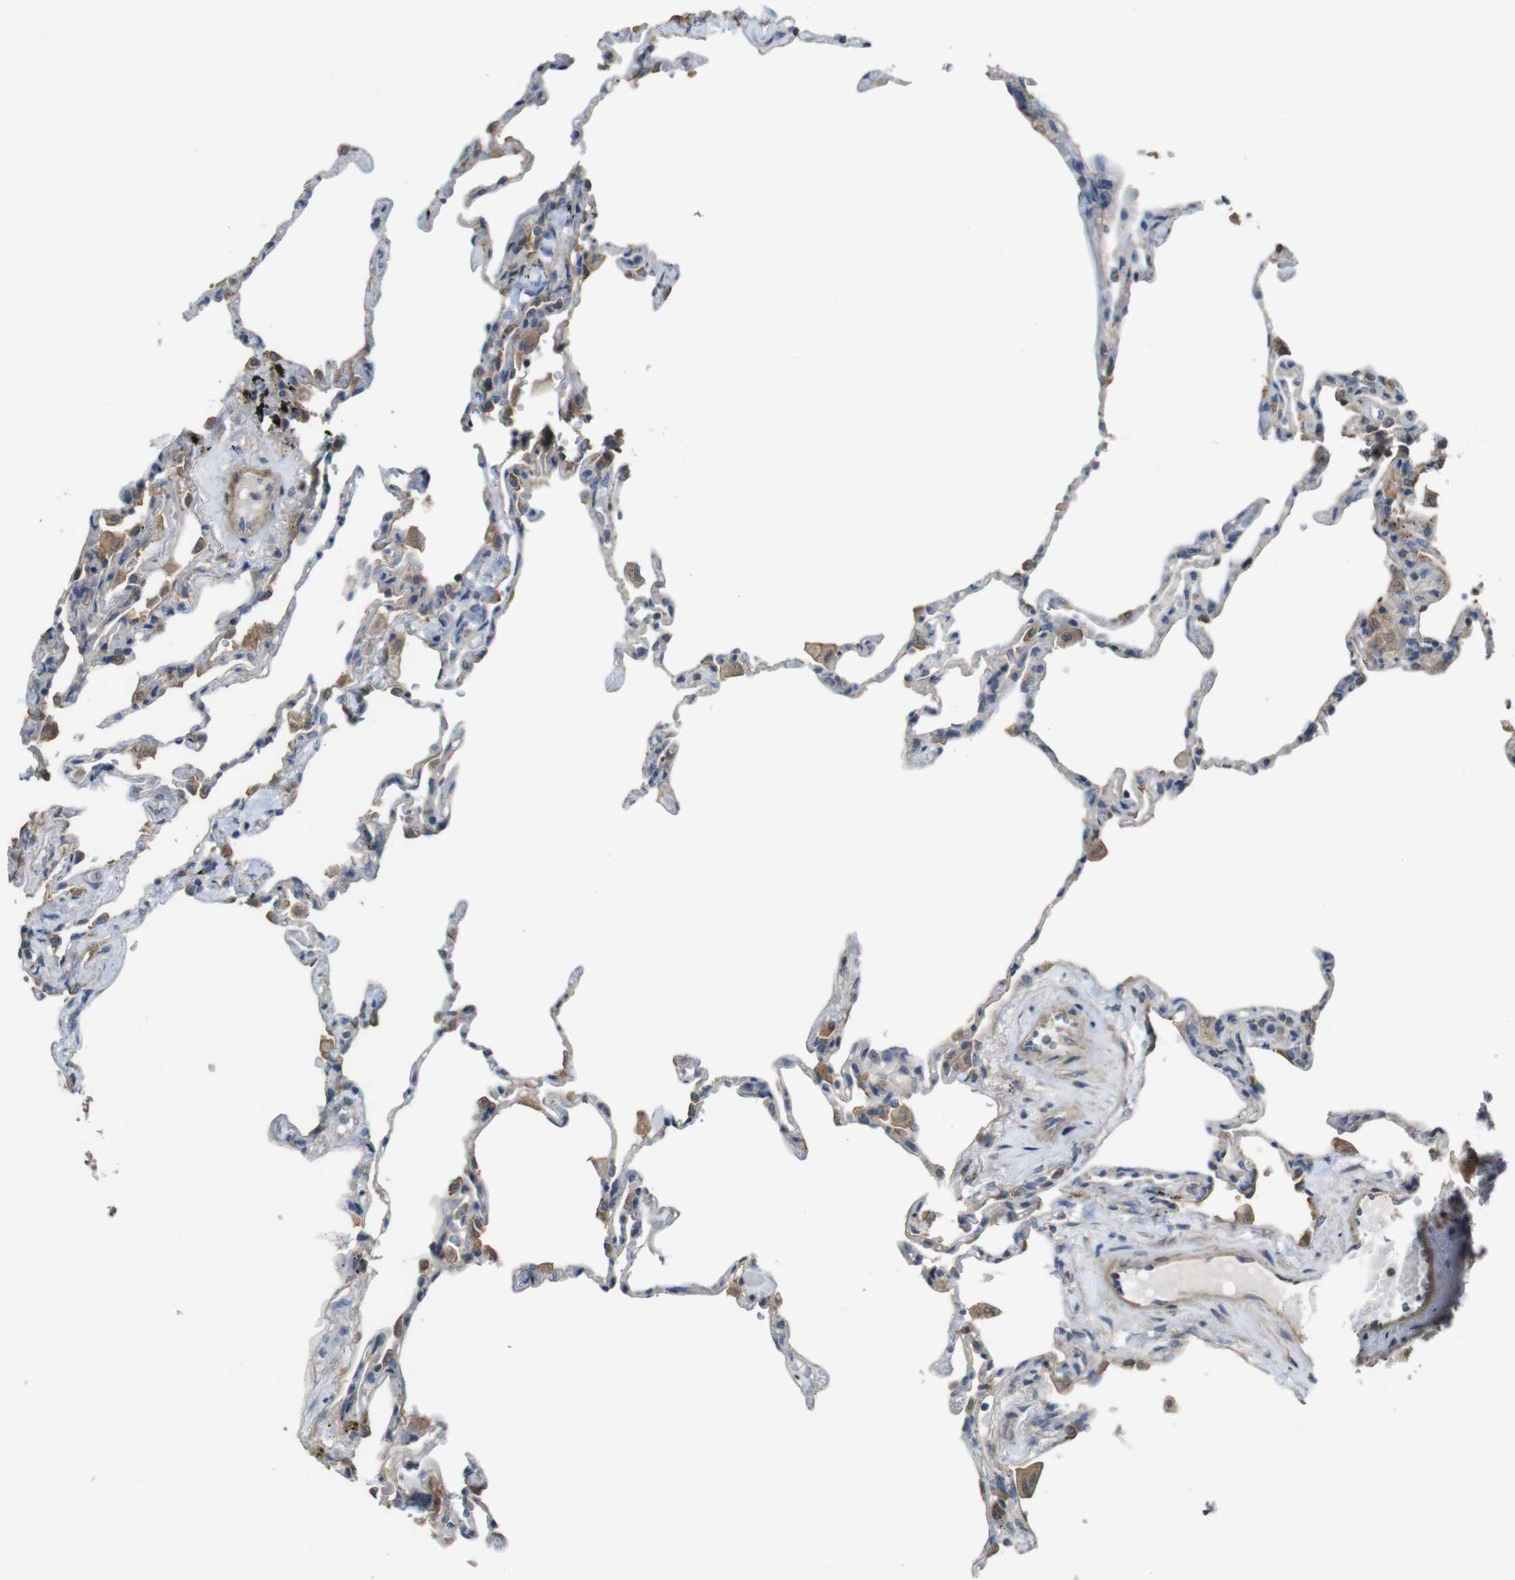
{"staining": {"intensity": "weak", "quantity": "25%-75%", "location": "cytoplasmic/membranous"}, "tissue": "lung", "cell_type": "Alveolar cells", "image_type": "normal", "snomed": [{"axis": "morphology", "description": "Normal tissue, NOS"}, {"axis": "topography", "description": "Lung"}], "caption": "High-magnification brightfield microscopy of benign lung stained with DAB (3,3'-diaminobenzidine) (brown) and counterstained with hematoxylin (blue). alveolar cells exhibit weak cytoplasmic/membranous staining is seen in about25%-75% of cells. The protein is shown in brown color, while the nuclei are stained blue.", "gene": "CDC34", "patient": {"sex": "male", "age": 59}}